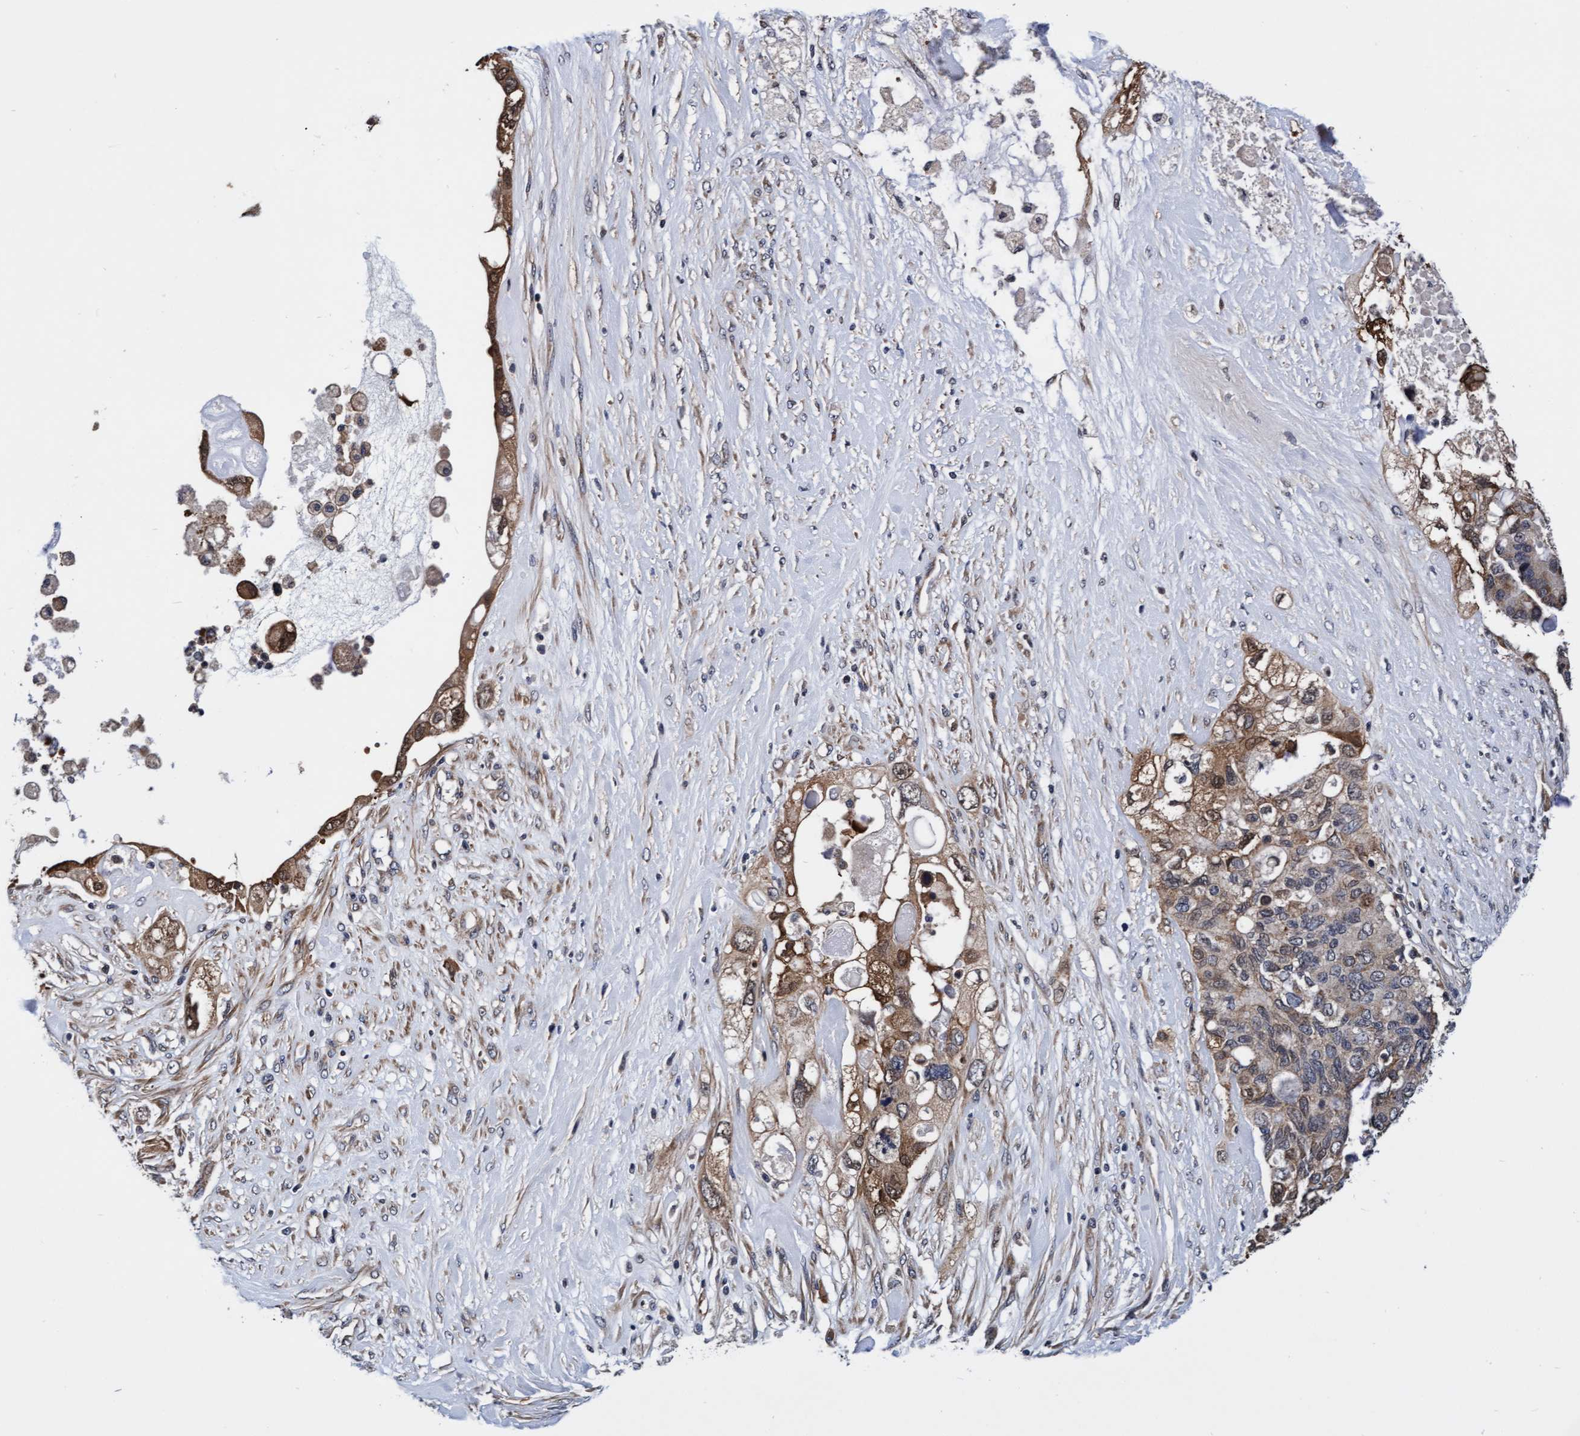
{"staining": {"intensity": "moderate", "quantity": ">75%", "location": "cytoplasmic/membranous"}, "tissue": "pancreatic cancer", "cell_type": "Tumor cells", "image_type": "cancer", "snomed": [{"axis": "morphology", "description": "Adenocarcinoma, NOS"}, {"axis": "topography", "description": "Pancreas"}], "caption": "Protein analysis of pancreatic adenocarcinoma tissue reveals moderate cytoplasmic/membranous staining in about >75% of tumor cells. The staining is performed using DAB brown chromogen to label protein expression. The nuclei are counter-stained blue using hematoxylin.", "gene": "EFCAB13", "patient": {"sex": "female", "age": 56}}